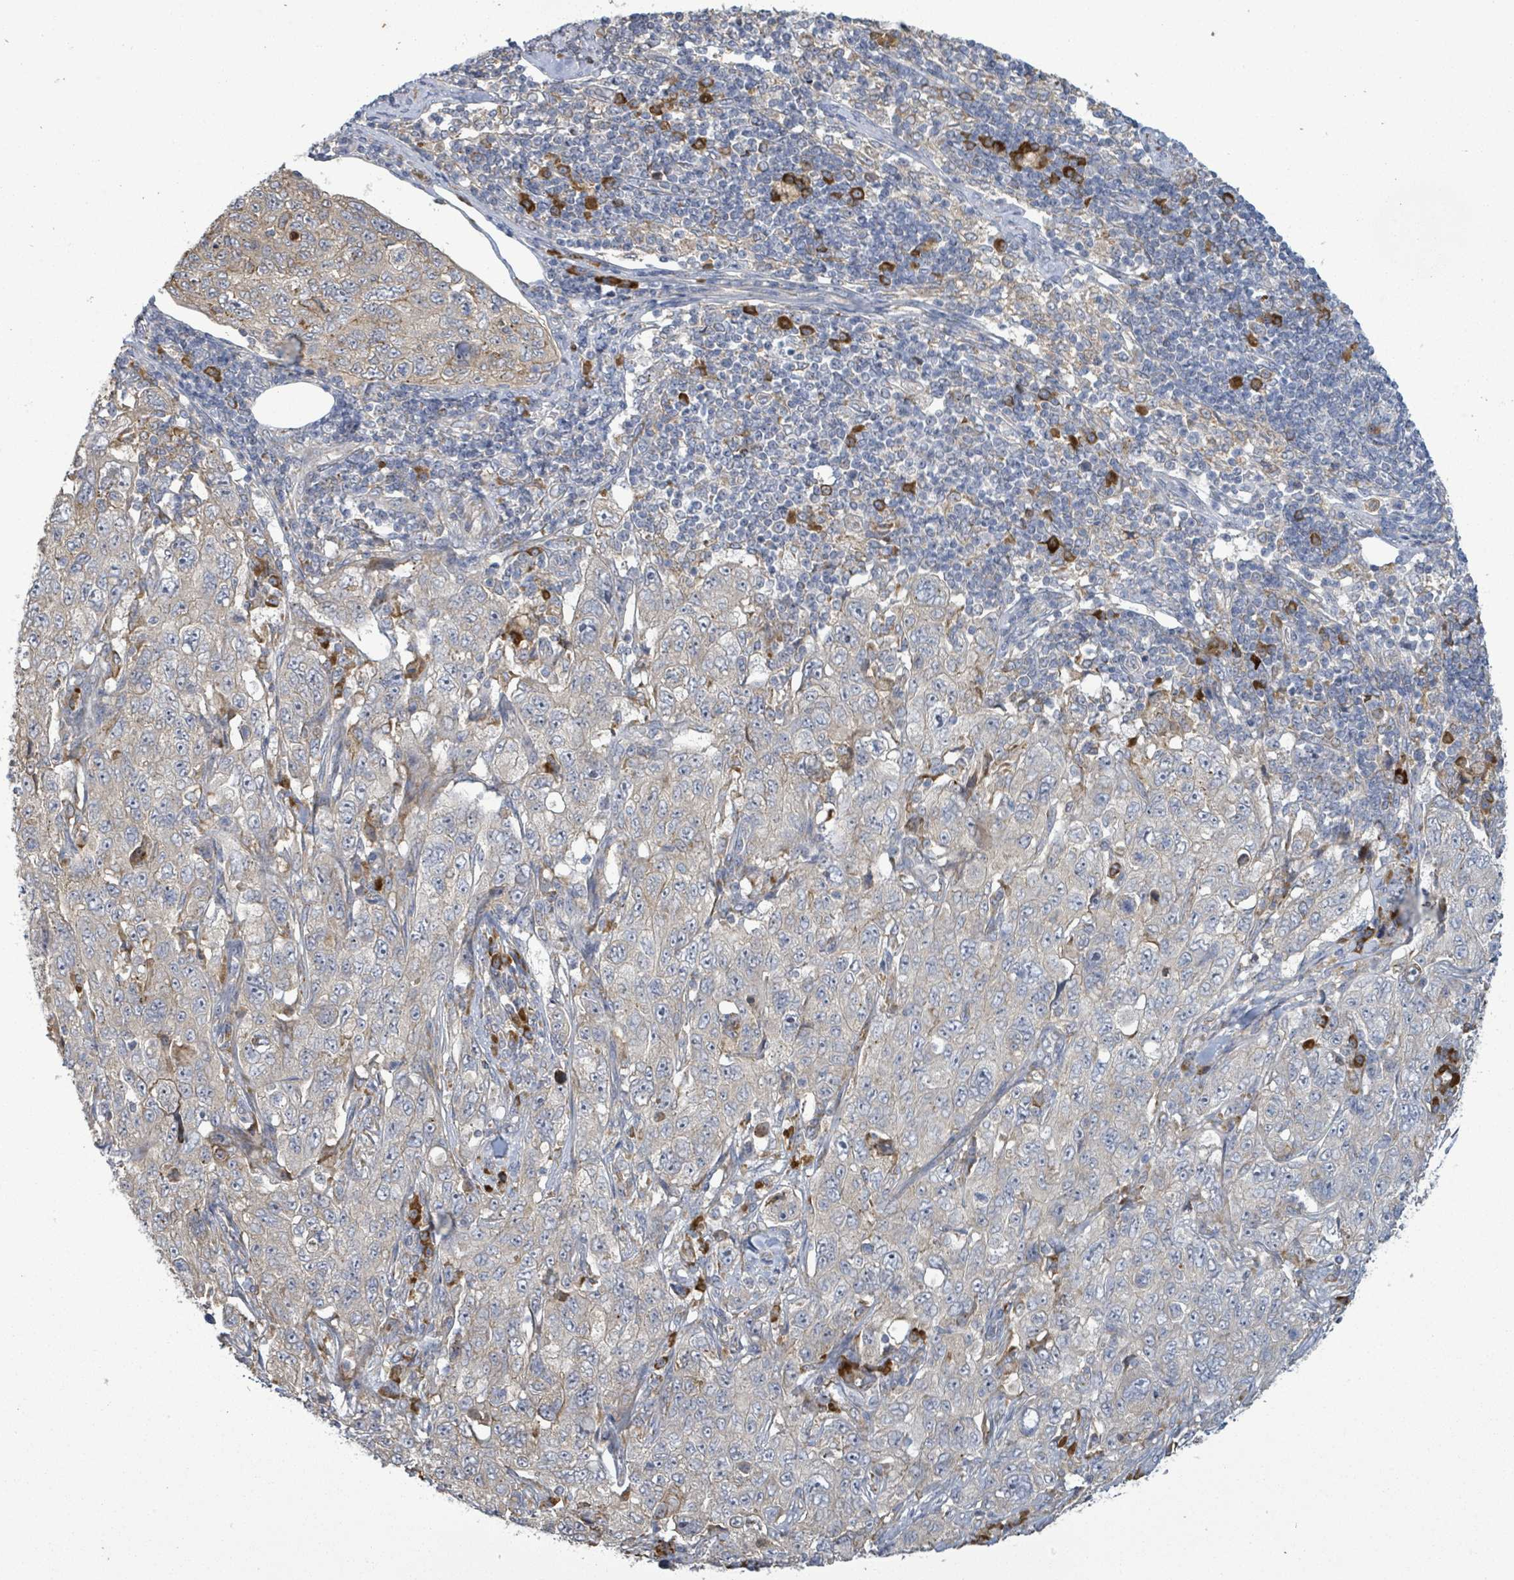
{"staining": {"intensity": "negative", "quantity": "none", "location": "none"}, "tissue": "pancreatic cancer", "cell_type": "Tumor cells", "image_type": "cancer", "snomed": [{"axis": "morphology", "description": "Adenocarcinoma, NOS"}, {"axis": "topography", "description": "Pancreas"}], "caption": "Human adenocarcinoma (pancreatic) stained for a protein using IHC displays no expression in tumor cells.", "gene": "ATP13A1", "patient": {"sex": "male", "age": 68}}